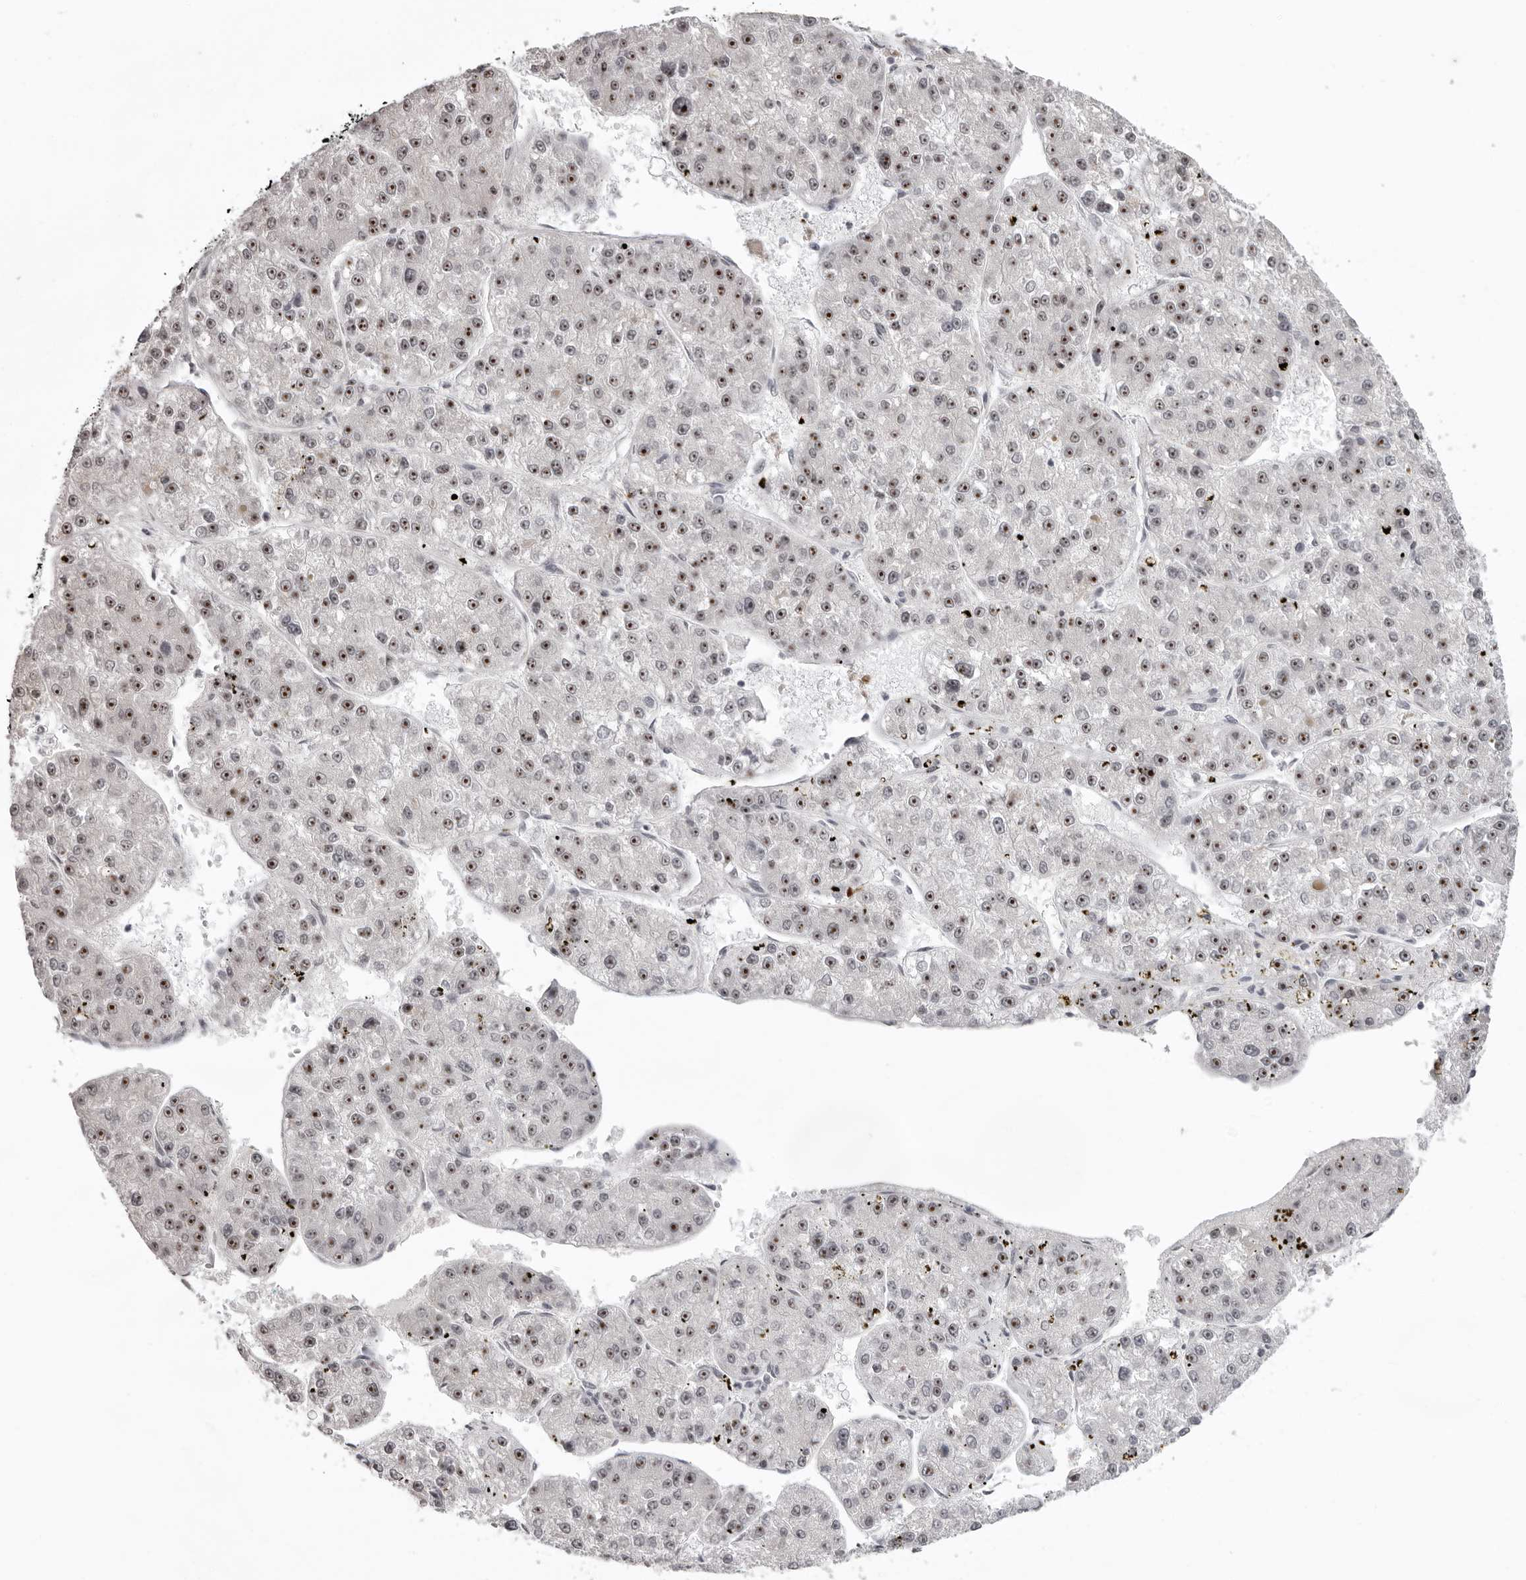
{"staining": {"intensity": "strong", "quantity": ">75%", "location": "nuclear"}, "tissue": "liver cancer", "cell_type": "Tumor cells", "image_type": "cancer", "snomed": [{"axis": "morphology", "description": "Carcinoma, Hepatocellular, NOS"}, {"axis": "topography", "description": "Liver"}], "caption": "A brown stain shows strong nuclear staining of a protein in liver cancer (hepatocellular carcinoma) tumor cells.", "gene": "HELZ", "patient": {"sex": "female", "age": 73}}